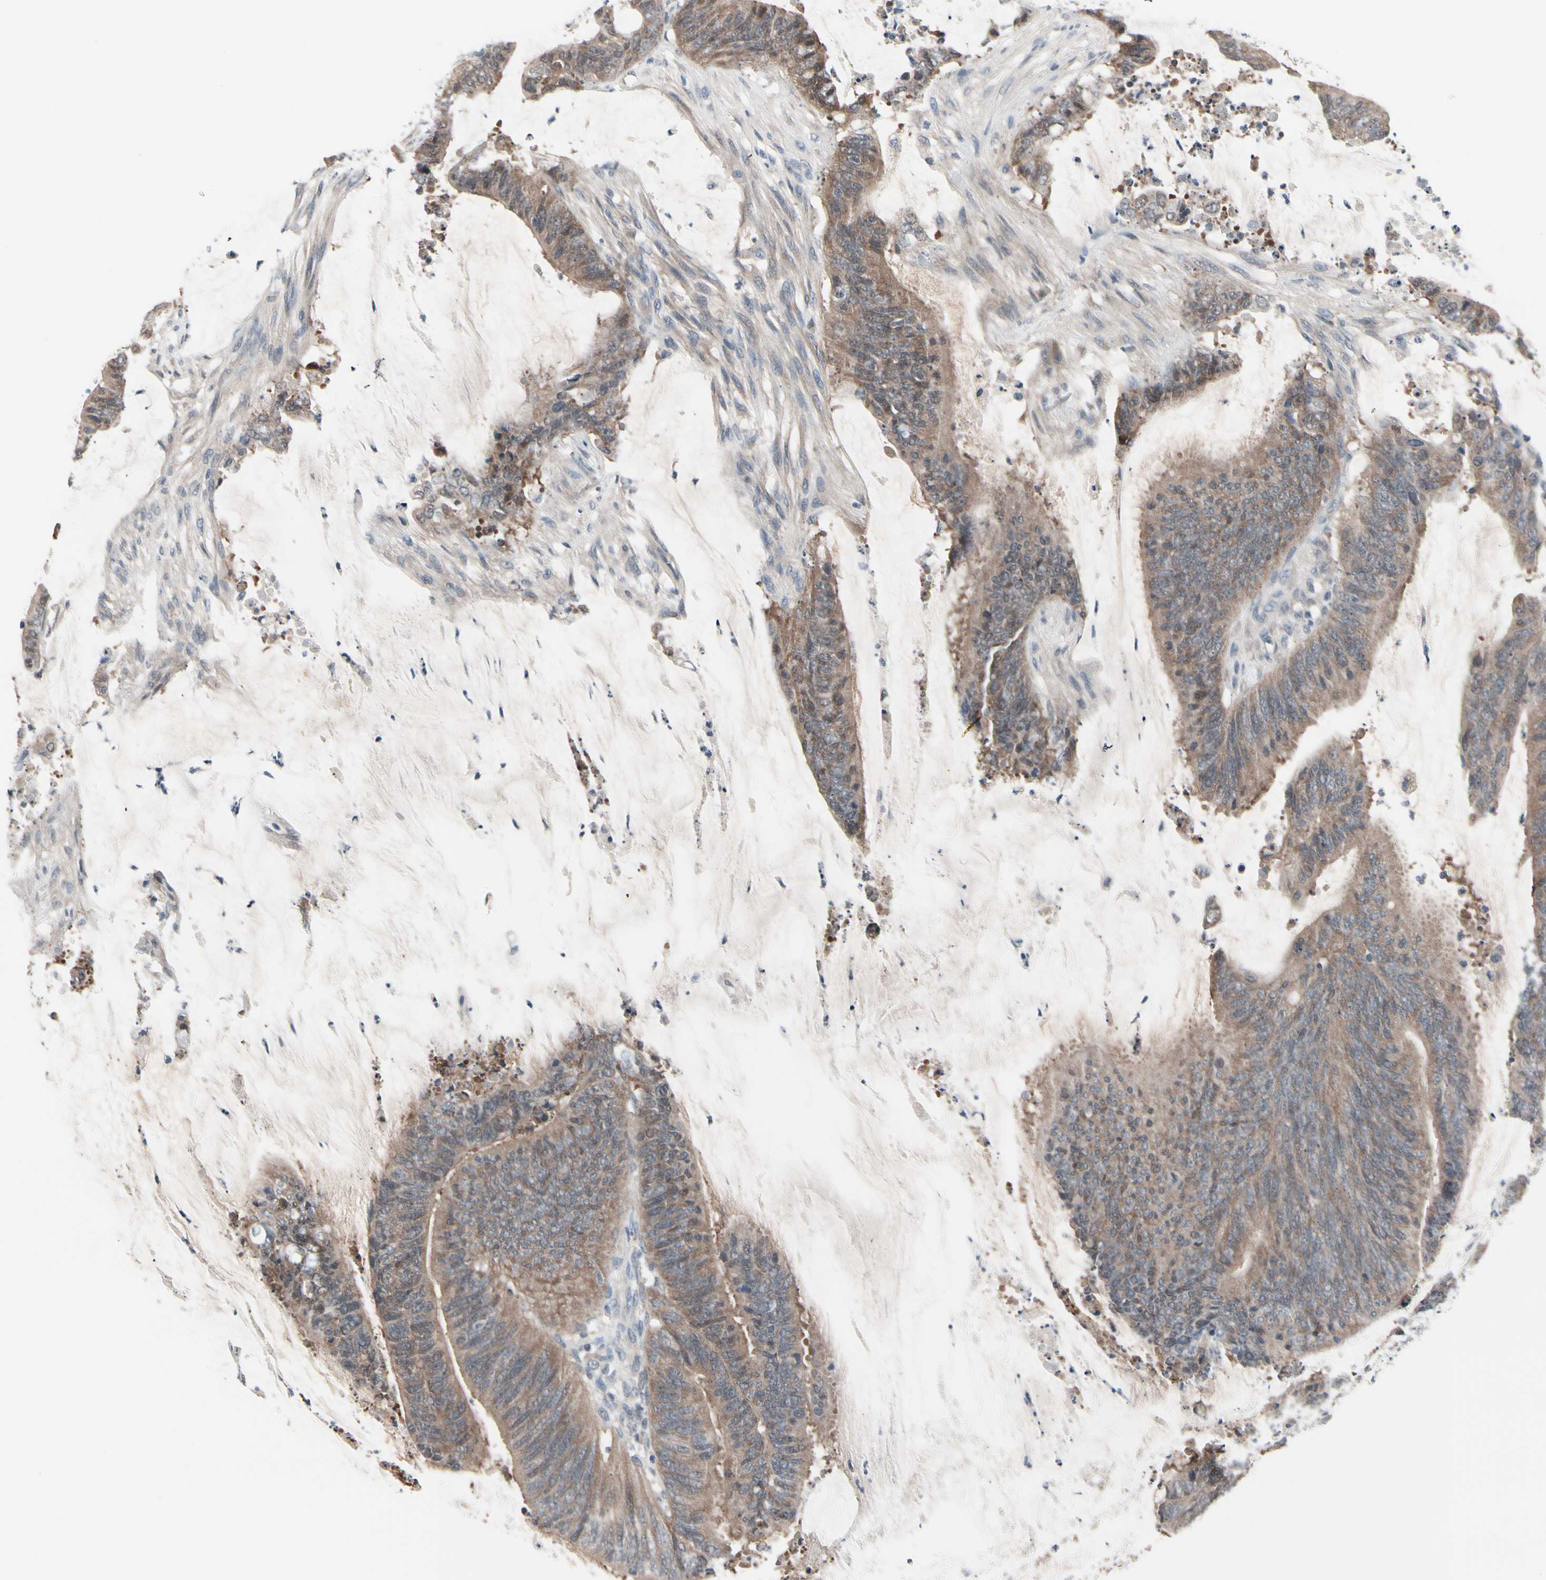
{"staining": {"intensity": "moderate", "quantity": ">75%", "location": "cytoplasmic/membranous"}, "tissue": "colorectal cancer", "cell_type": "Tumor cells", "image_type": "cancer", "snomed": [{"axis": "morphology", "description": "Adenocarcinoma, NOS"}, {"axis": "topography", "description": "Rectum"}], "caption": "Protein analysis of colorectal cancer (adenocarcinoma) tissue exhibits moderate cytoplasmic/membranous staining in about >75% of tumor cells.", "gene": "PRDX6", "patient": {"sex": "female", "age": 66}}